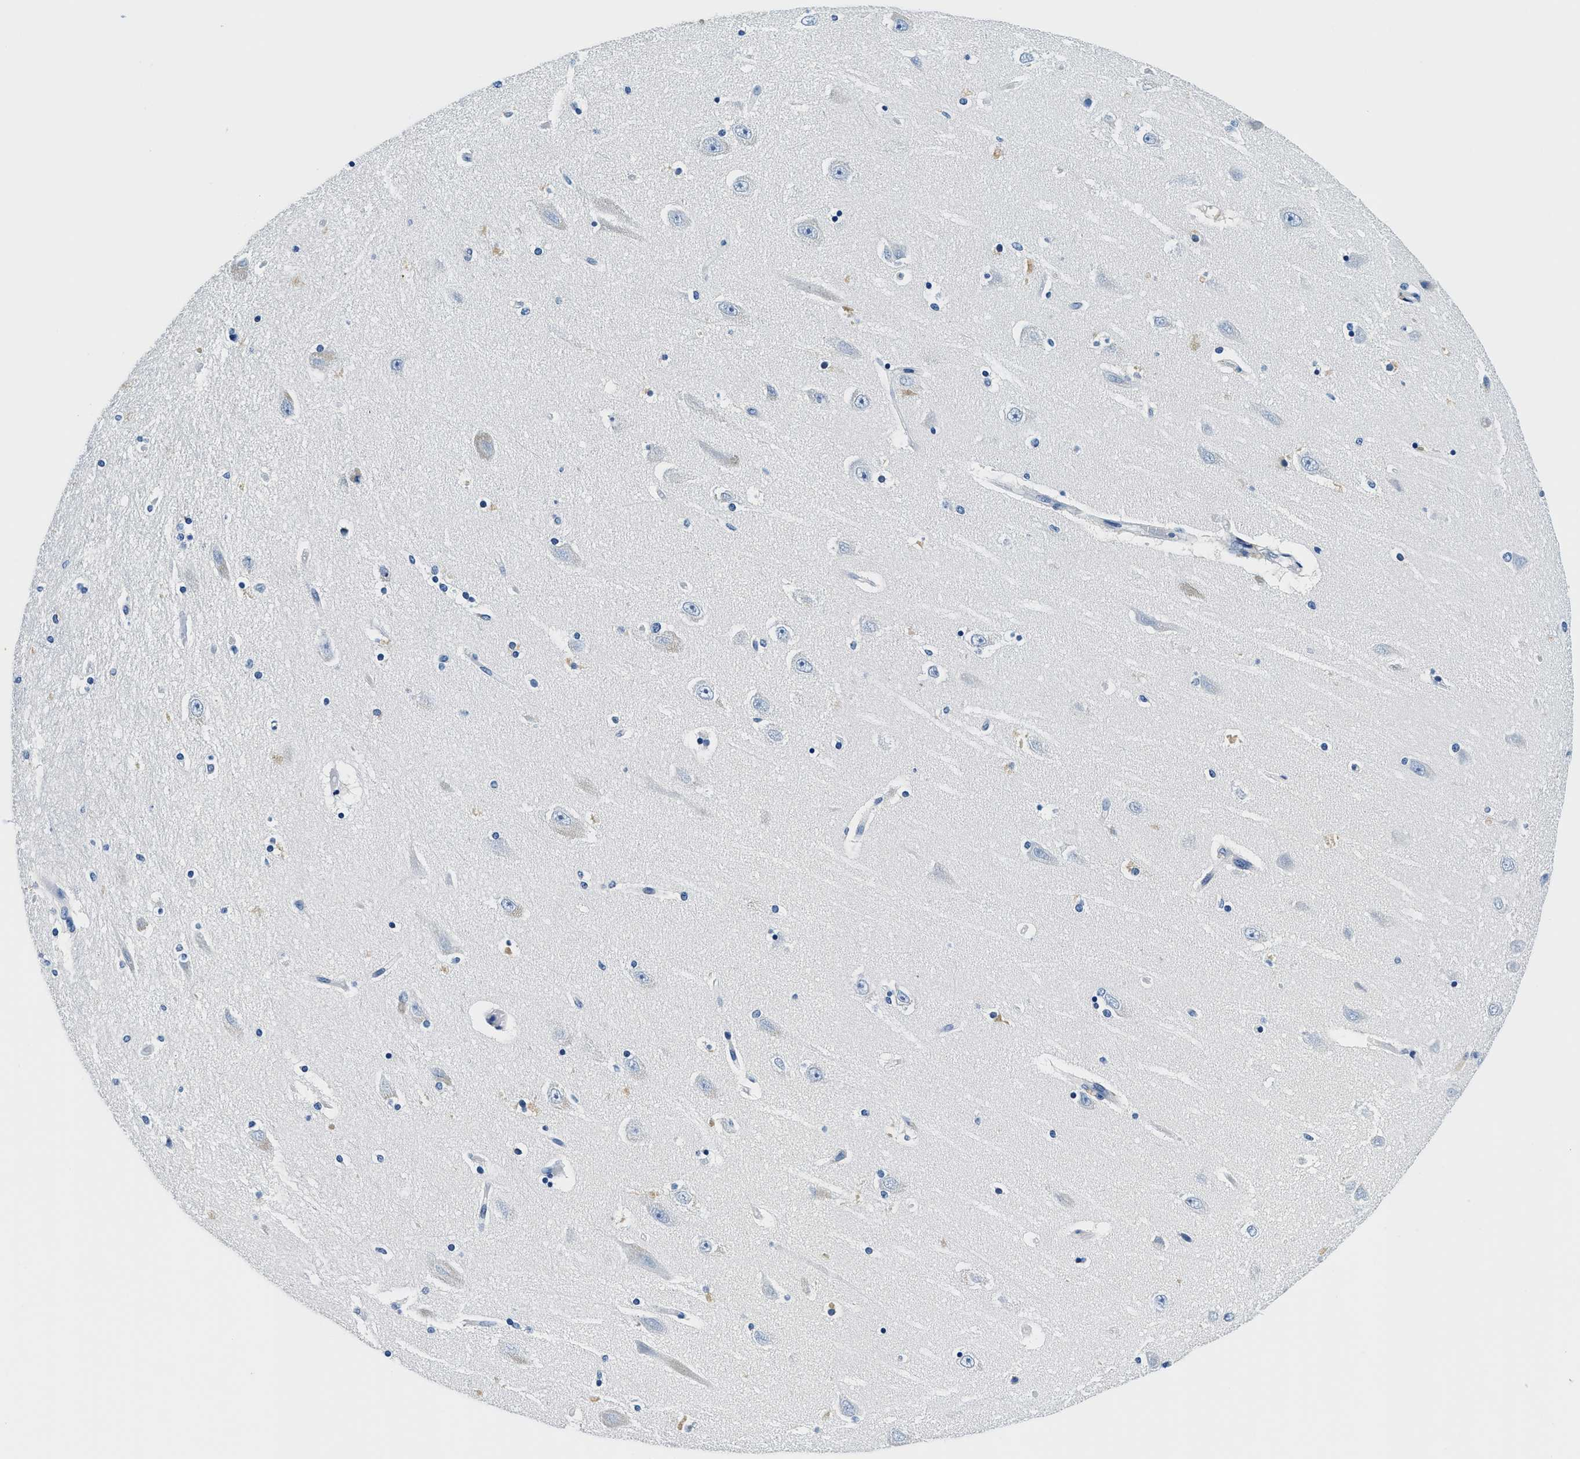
{"staining": {"intensity": "negative", "quantity": "none", "location": "none"}, "tissue": "hippocampus", "cell_type": "Glial cells", "image_type": "normal", "snomed": [{"axis": "morphology", "description": "Normal tissue, NOS"}, {"axis": "topography", "description": "Hippocampus"}], "caption": "An immunohistochemistry photomicrograph of normal hippocampus is shown. There is no staining in glial cells of hippocampus. The staining is performed using DAB brown chromogen with nuclei counter-stained in using hematoxylin.", "gene": "GSTM3", "patient": {"sex": "female", "age": 54}}